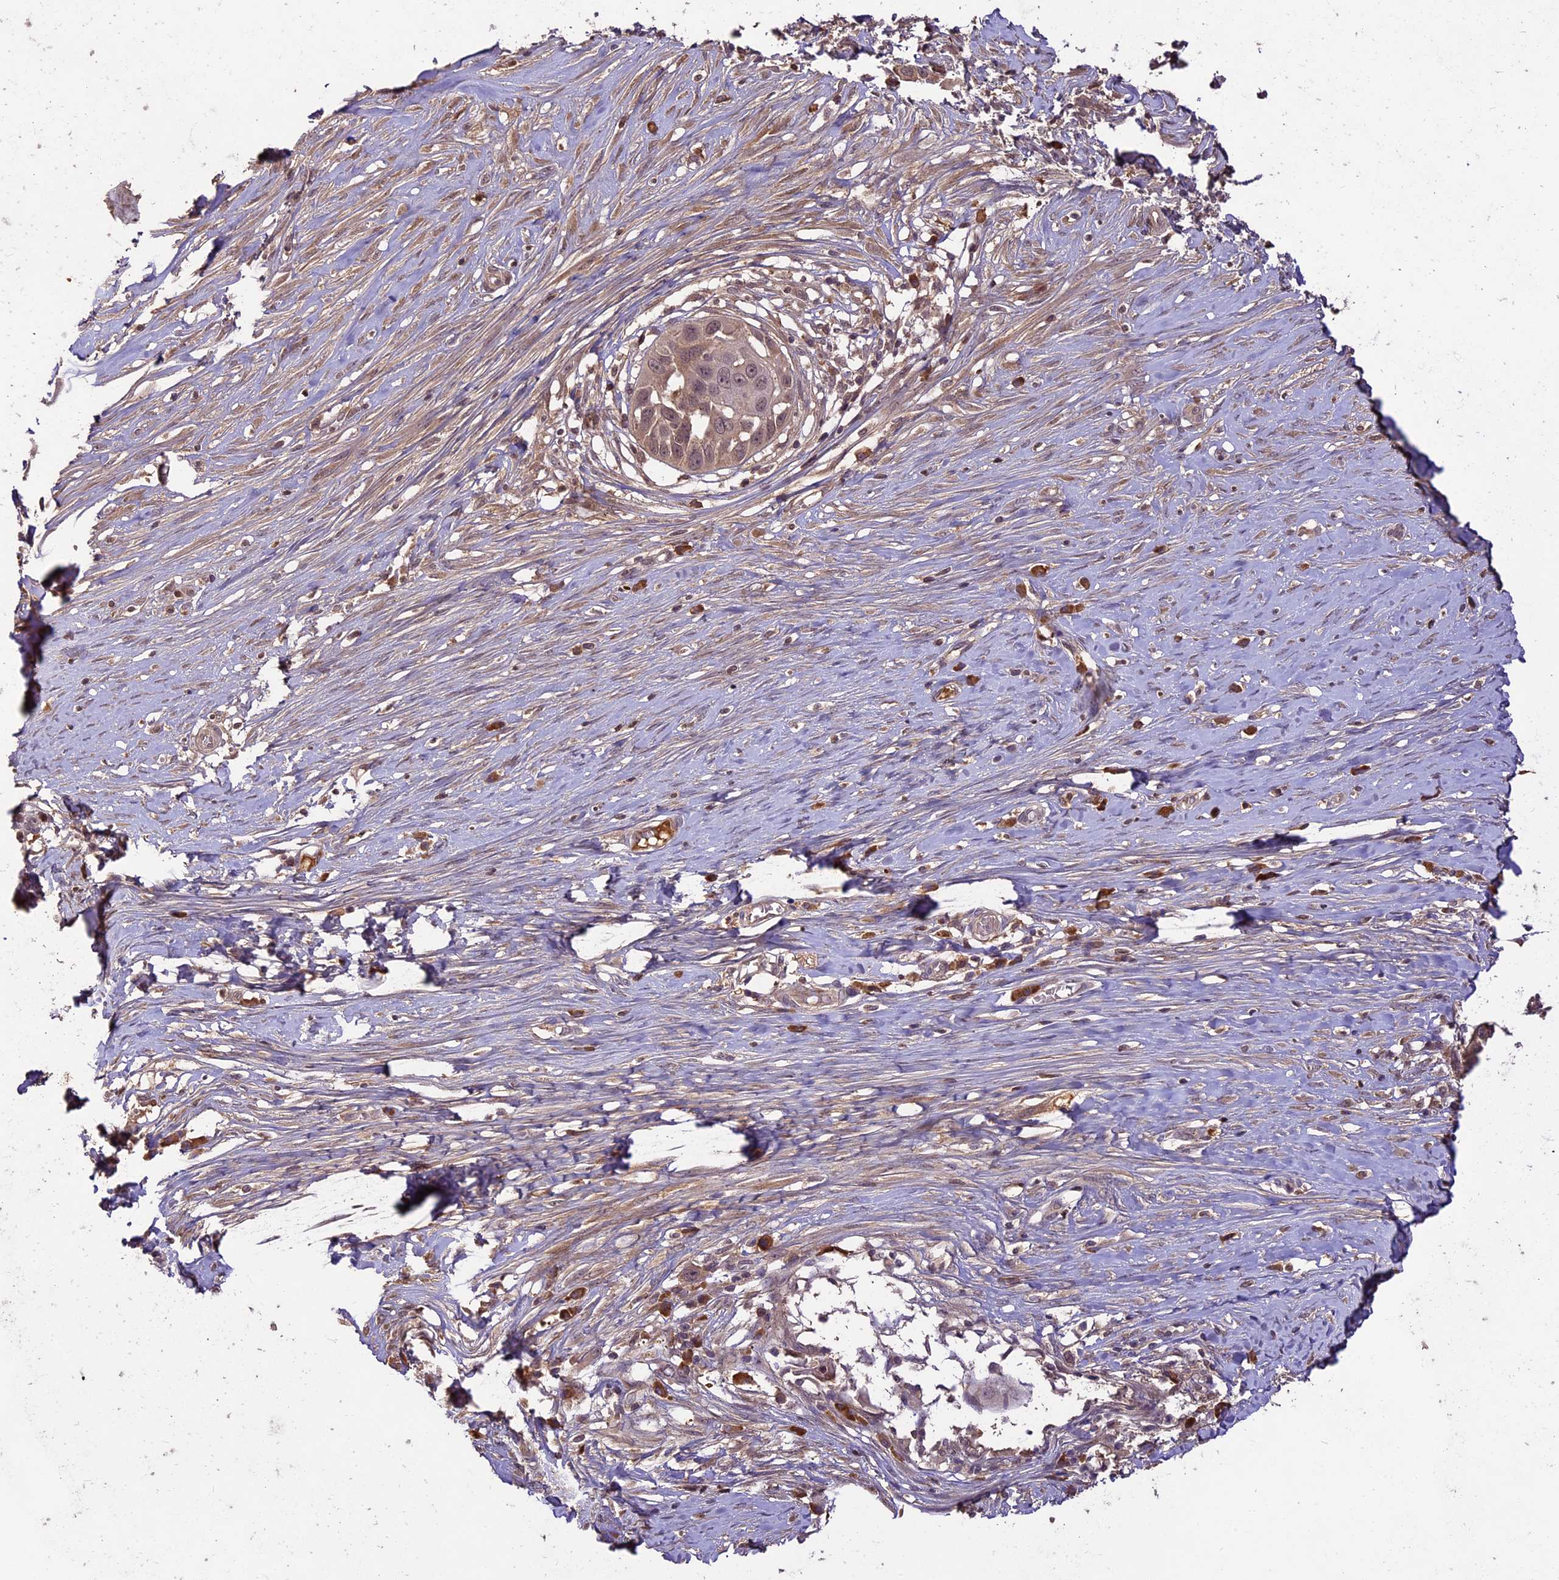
{"staining": {"intensity": "weak", "quantity": "25%-75%", "location": "cytoplasmic/membranous,nuclear"}, "tissue": "skin cancer", "cell_type": "Tumor cells", "image_type": "cancer", "snomed": [{"axis": "morphology", "description": "Squamous cell carcinoma, NOS"}, {"axis": "topography", "description": "Skin"}], "caption": "Skin squamous cell carcinoma was stained to show a protein in brown. There is low levels of weak cytoplasmic/membranous and nuclear staining in about 25%-75% of tumor cells. The staining was performed using DAB to visualize the protein expression in brown, while the nuclei were stained in blue with hematoxylin (Magnification: 20x).", "gene": "ATP10A", "patient": {"sex": "female", "age": 44}}